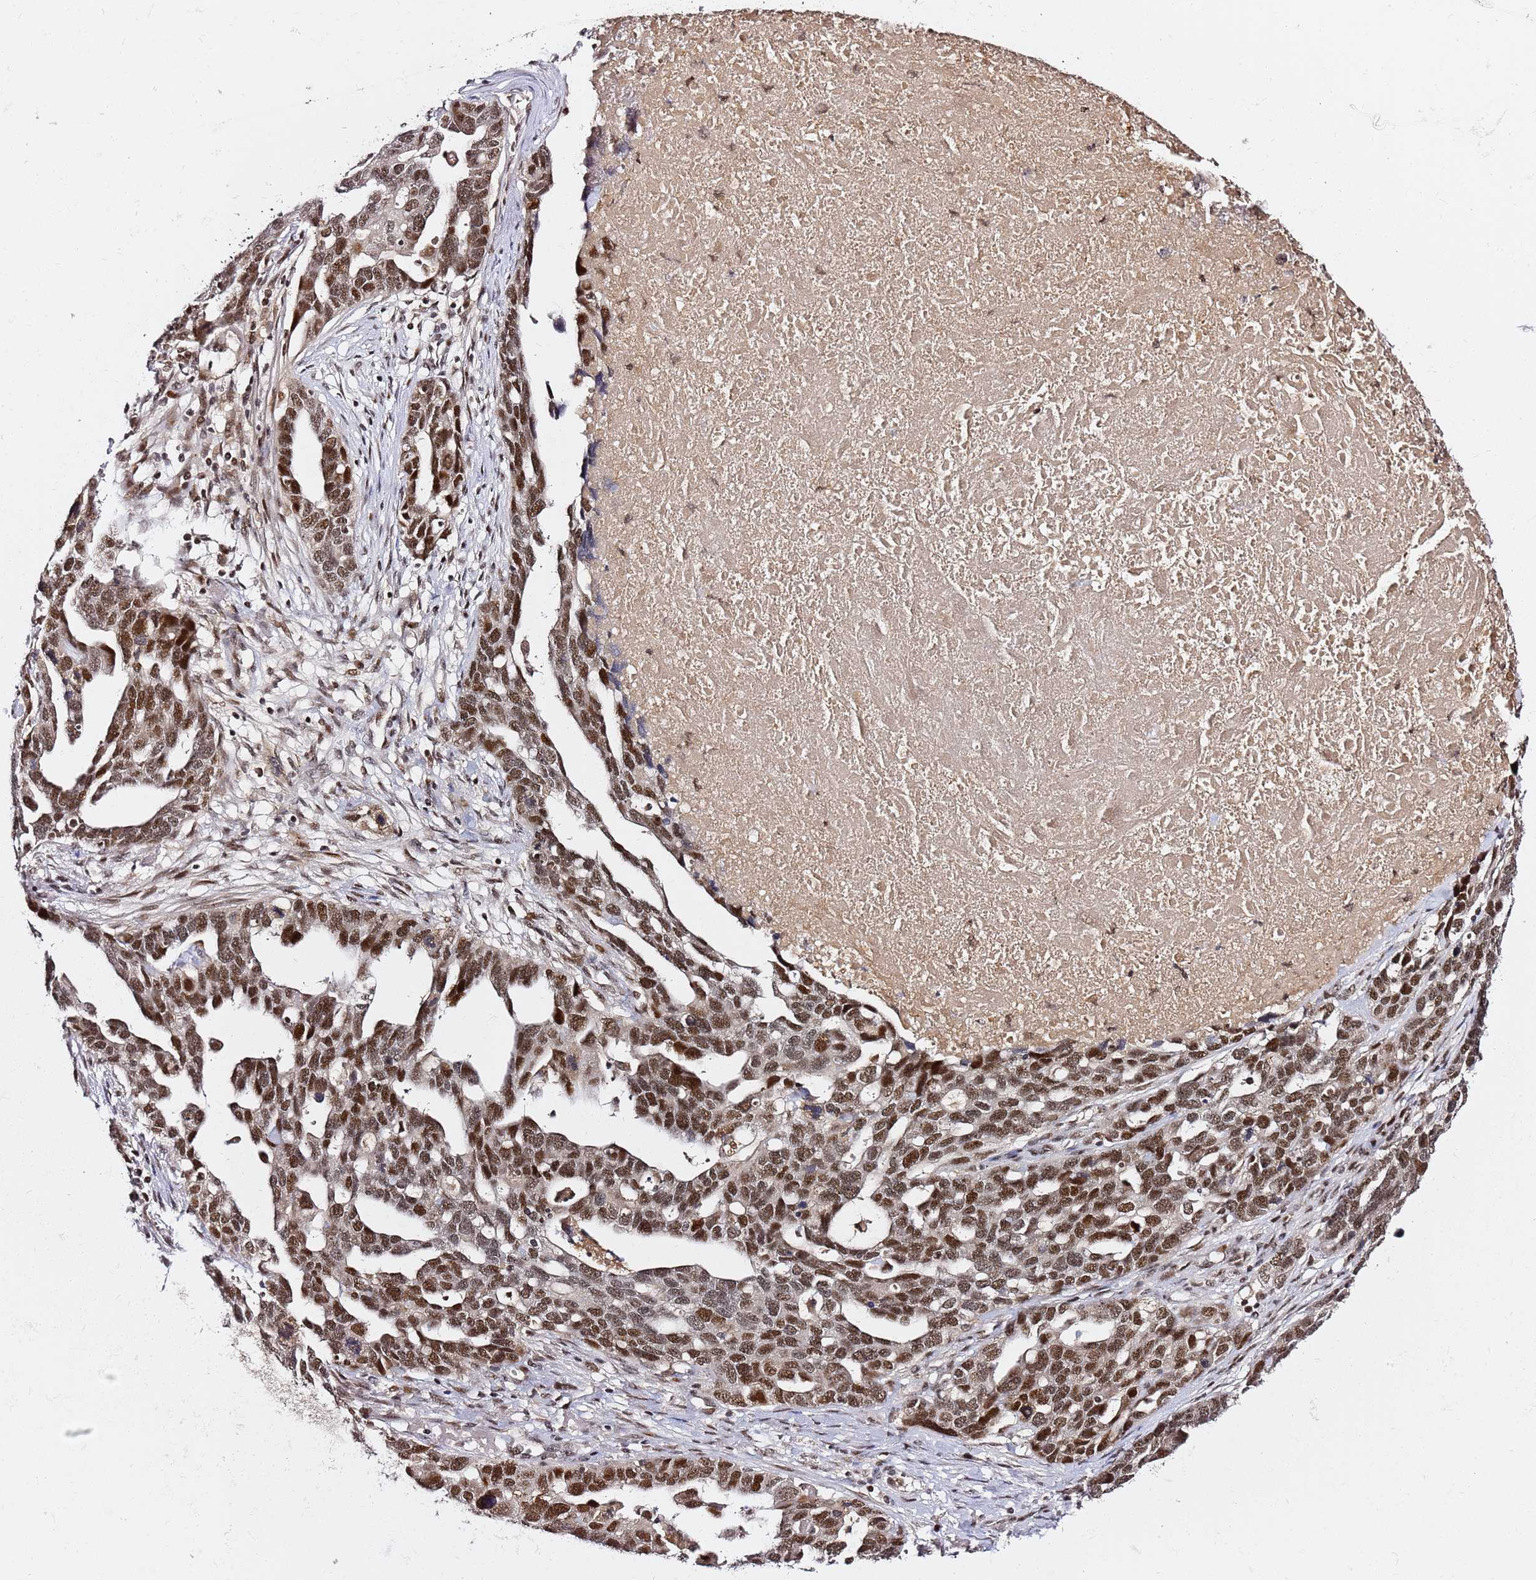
{"staining": {"intensity": "strong", "quantity": ">75%", "location": "nuclear"}, "tissue": "ovarian cancer", "cell_type": "Tumor cells", "image_type": "cancer", "snomed": [{"axis": "morphology", "description": "Cystadenocarcinoma, serous, NOS"}, {"axis": "topography", "description": "Ovary"}], "caption": "High-magnification brightfield microscopy of ovarian cancer stained with DAB (brown) and counterstained with hematoxylin (blue). tumor cells exhibit strong nuclear positivity is present in approximately>75% of cells. The protein is shown in brown color, while the nuclei are stained blue.", "gene": "FCF1", "patient": {"sex": "female", "age": 54}}